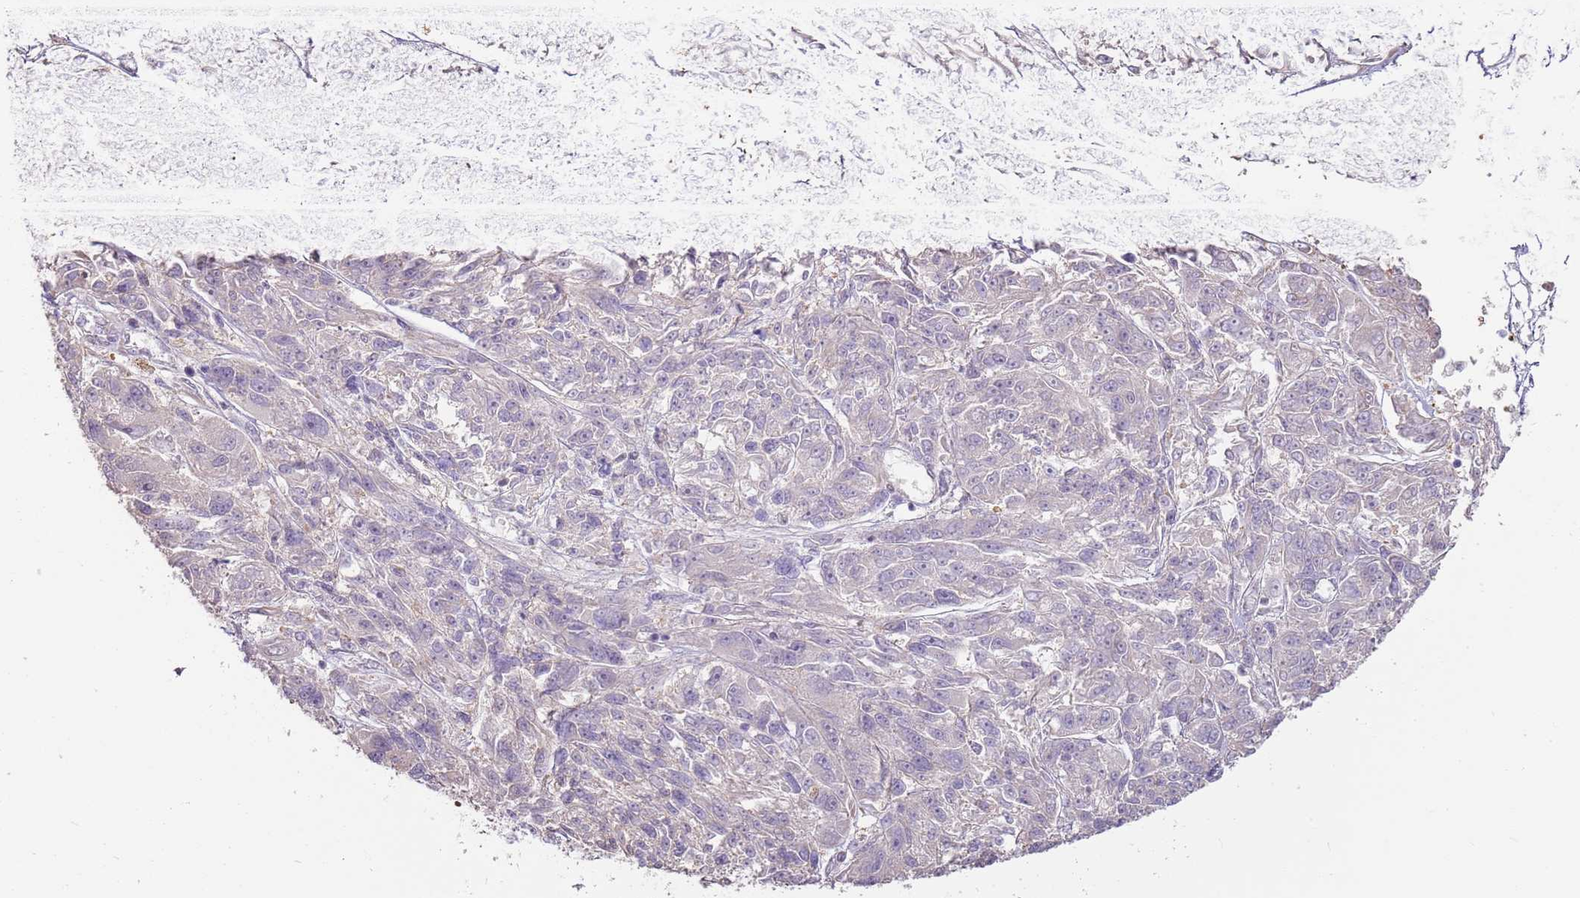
{"staining": {"intensity": "negative", "quantity": "none", "location": "none"}, "tissue": "melanoma", "cell_type": "Tumor cells", "image_type": "cancer", "snomed": [{"axis": "morphology", "description": "Malignant melanoma, NOS"}, {"axis": "topography", "description": "Skin"}], "caption": "Human melanoma stained for a protein using immunohistochemistry (IHC) shows no expression in tumor cells.", "gene": "MCUB", "patient": {"sex": "male", "age": 53}}